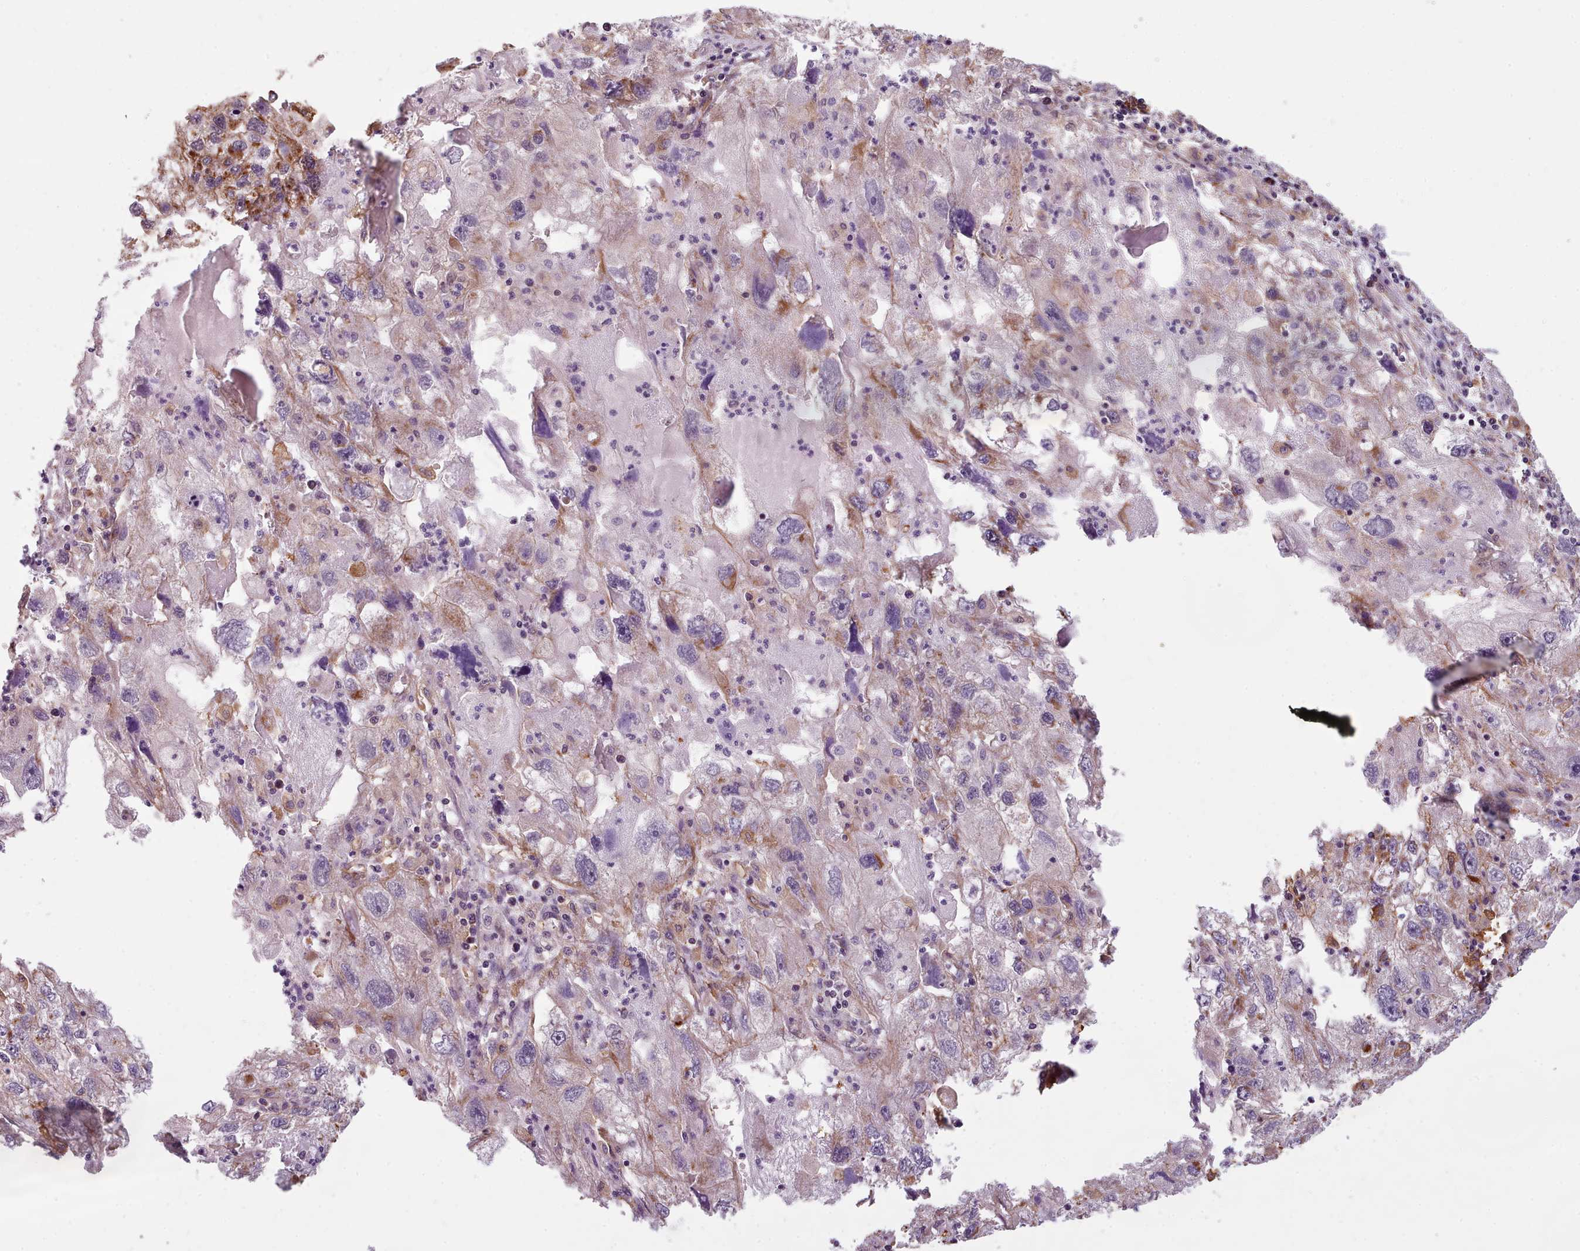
{"staining": {"intensity": "moderate", "quantity": "<25%", "location": "cytoplasmic/membranous"}, "tissue": "endometrial cancer", "cell_type": "Tumor cells", "image_type": "cancer", "snomed": [{"axis": "morphology", "description": "Adenocarcinoma, NOS"}, {"axis": "topography", "description": "Endometrium"}], "caption": "This is an image of immunohistochemistry staining of adenocarcinoma (endometrial), which shows moderate positivity in the cytoplasmic/membranous of tumor cells.", "gene": "MRPL46", "patient": {"sex": "female", "age": 49}}